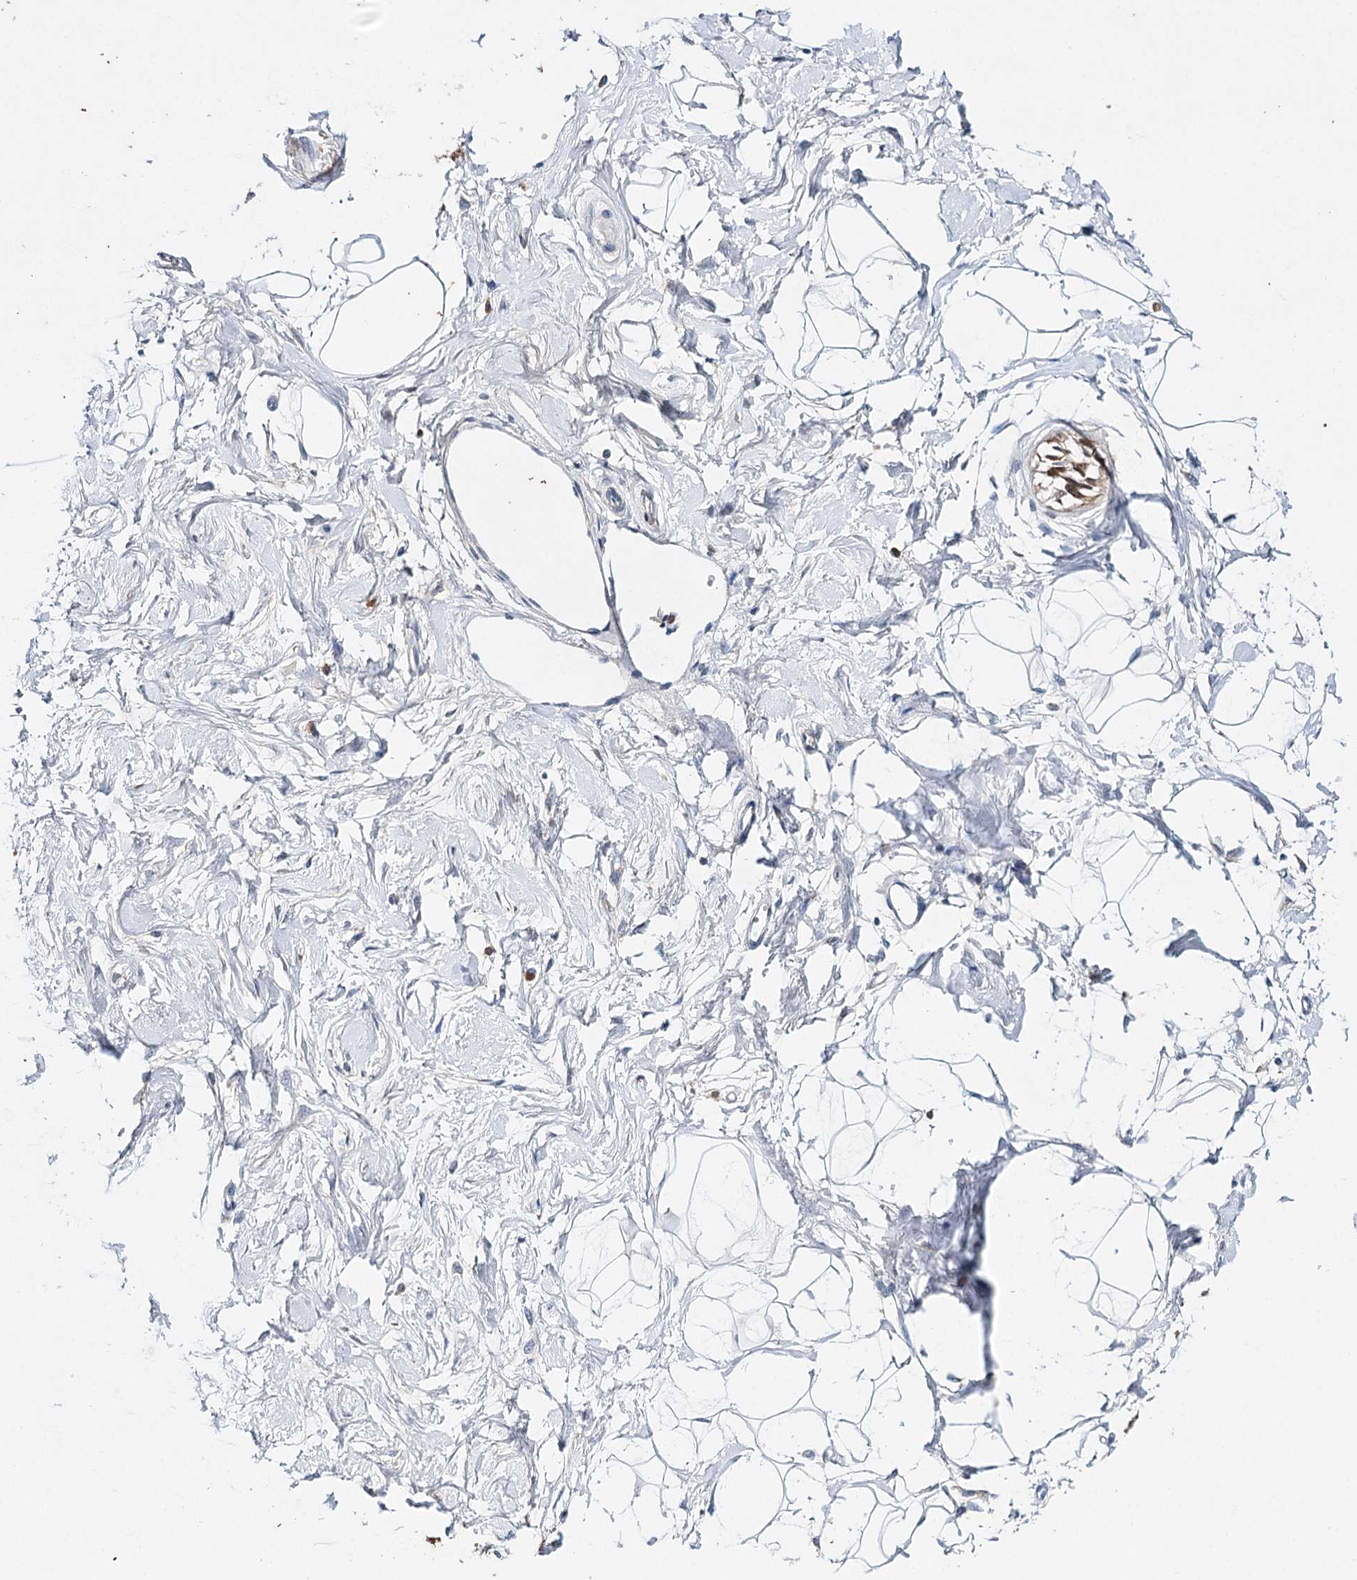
{"staining": {"intensity": "negative", "quantity": "none", "location": "none"}, "tissue": "breast", "cell_type": "Adipocytes", "image_type": "normal", "snomed": [{"axis": "morphology", "description": "Normal tissue, NOS"}, {"axis": "topography", "description": "Breast"}], "caption": "High power microscopy histopathology image of an immunohistochemistry histopathology image of normal breast, revealing no significant expression in adipocytes. The staining was performed using DAB to visualize the protein expression in brown, while the nuclei were stained in blue with hematoxylin (Magnification: 20x).", "gene": "CFAP46", "patient": {"sex": "female", "age": 45}}